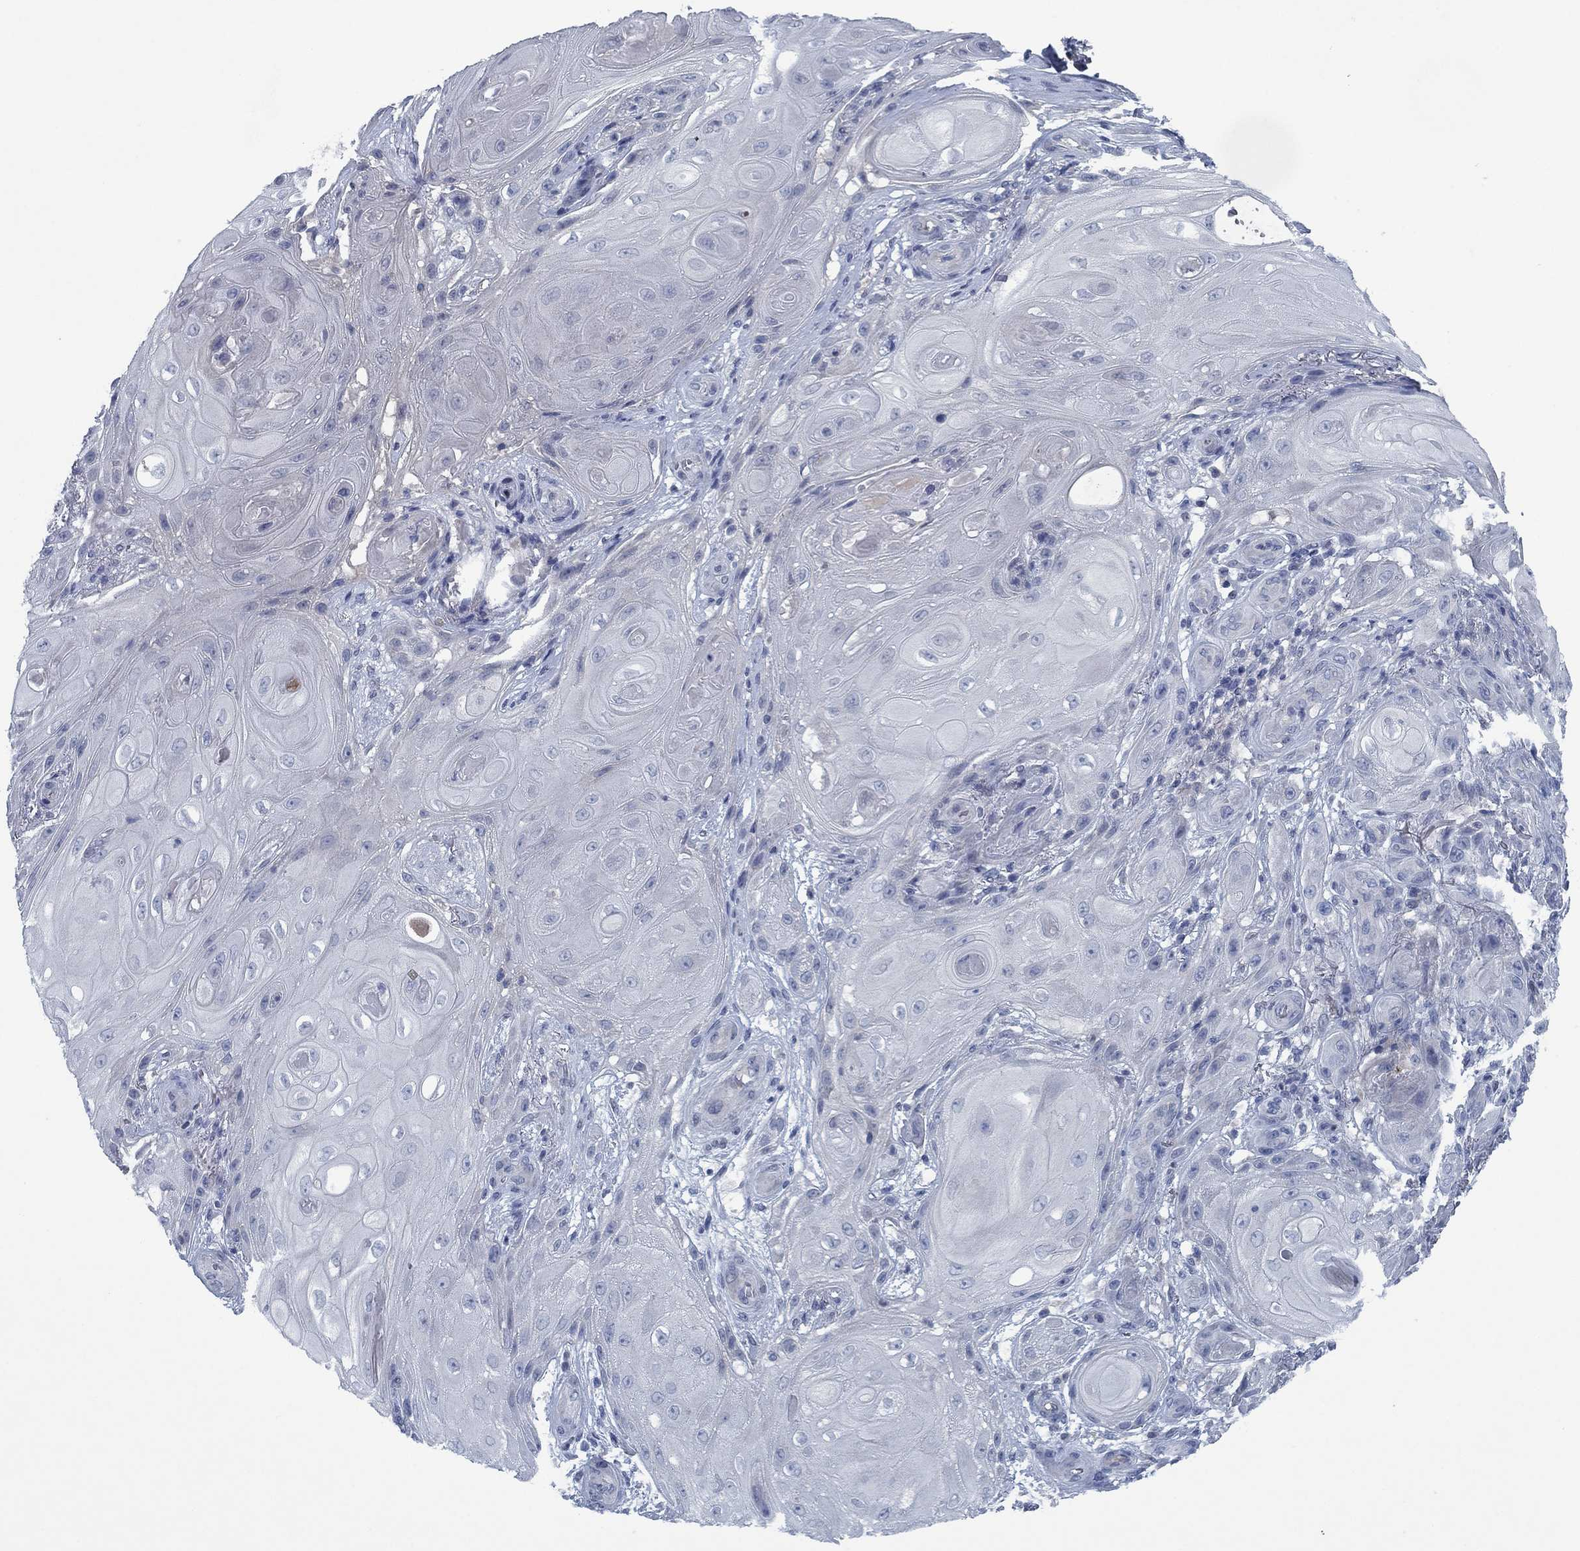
{"staining": {"intensity": "negative", "quantity": "none", "location": "none"}, "tissue": "skin cancer", "cell_type": "Tumor cells", "image_type": "cancer", "snomed": [{"axis": "morphology", "description": "Squamous cell carcinoma, NOS"}, {"axis": "topography", "description": "Skin"}], "caption": "High magnification brightfield microscopy of skin cancer stained with DAB (brown) and counterstained with hematoxylin (blue): tumor cells show no significant positivity.", "gene": "PNMA8A", "patient": {"sex": "male", "age": 62}}